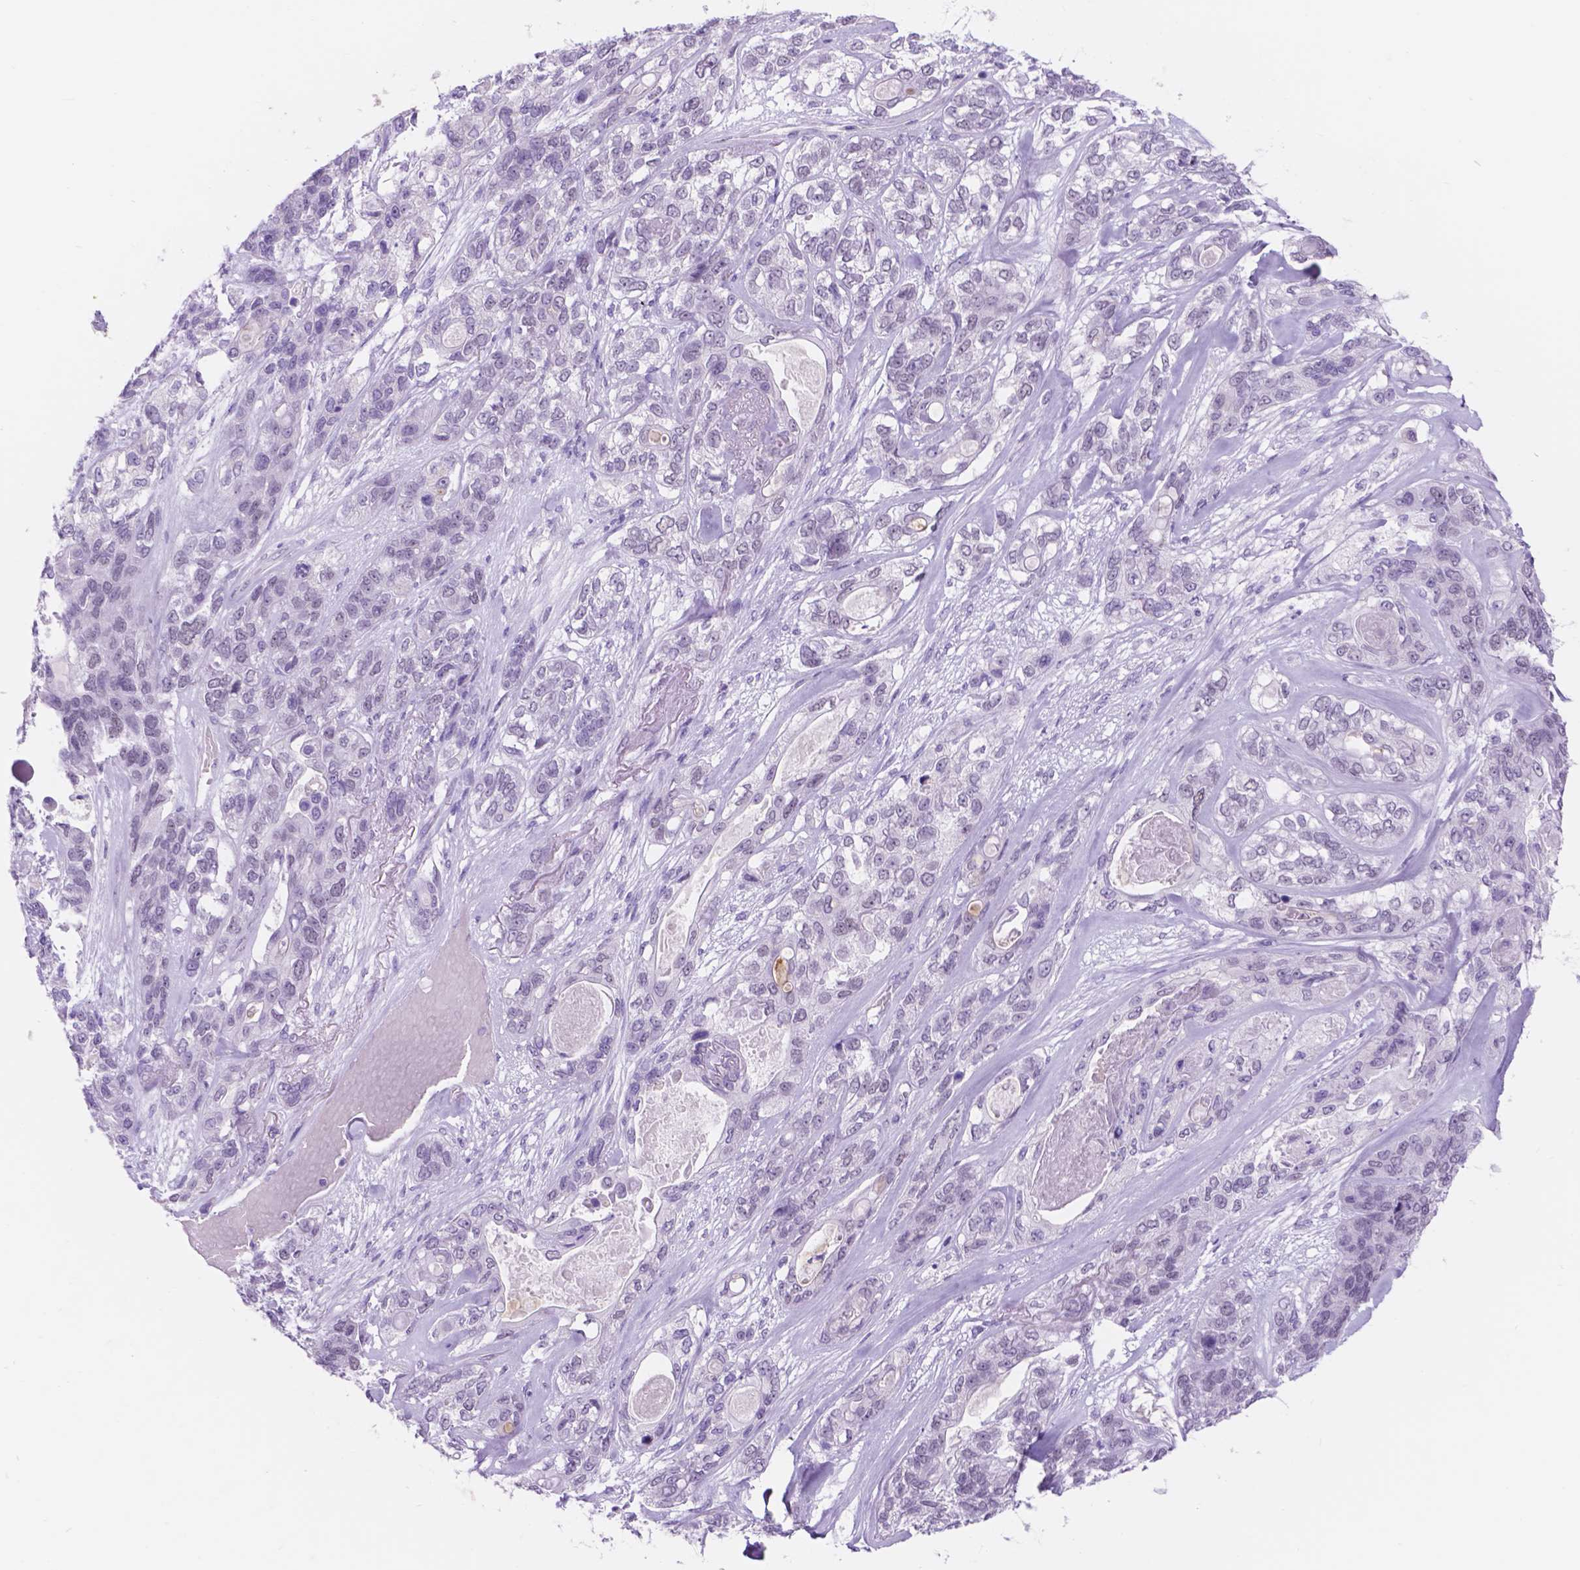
{"staining": {"intensity": "negative", "quantity": "none", "location": "none"}, "tissue": "lung cancer", "cell_type": "Tumor cells", "image_type": "cancer", "snomed": [{"axis": "morphology", "description": "Squamous cell carcinoma, NOS"}, {"axis": "topography", "description": "Lung"}], "caption": "Immunohistochemistry (IHC) of lung squamous cell carcinoma shows no staining in tumor cells.", "gene": "DCC", "patient": {"sex": "female", "age": 70}}